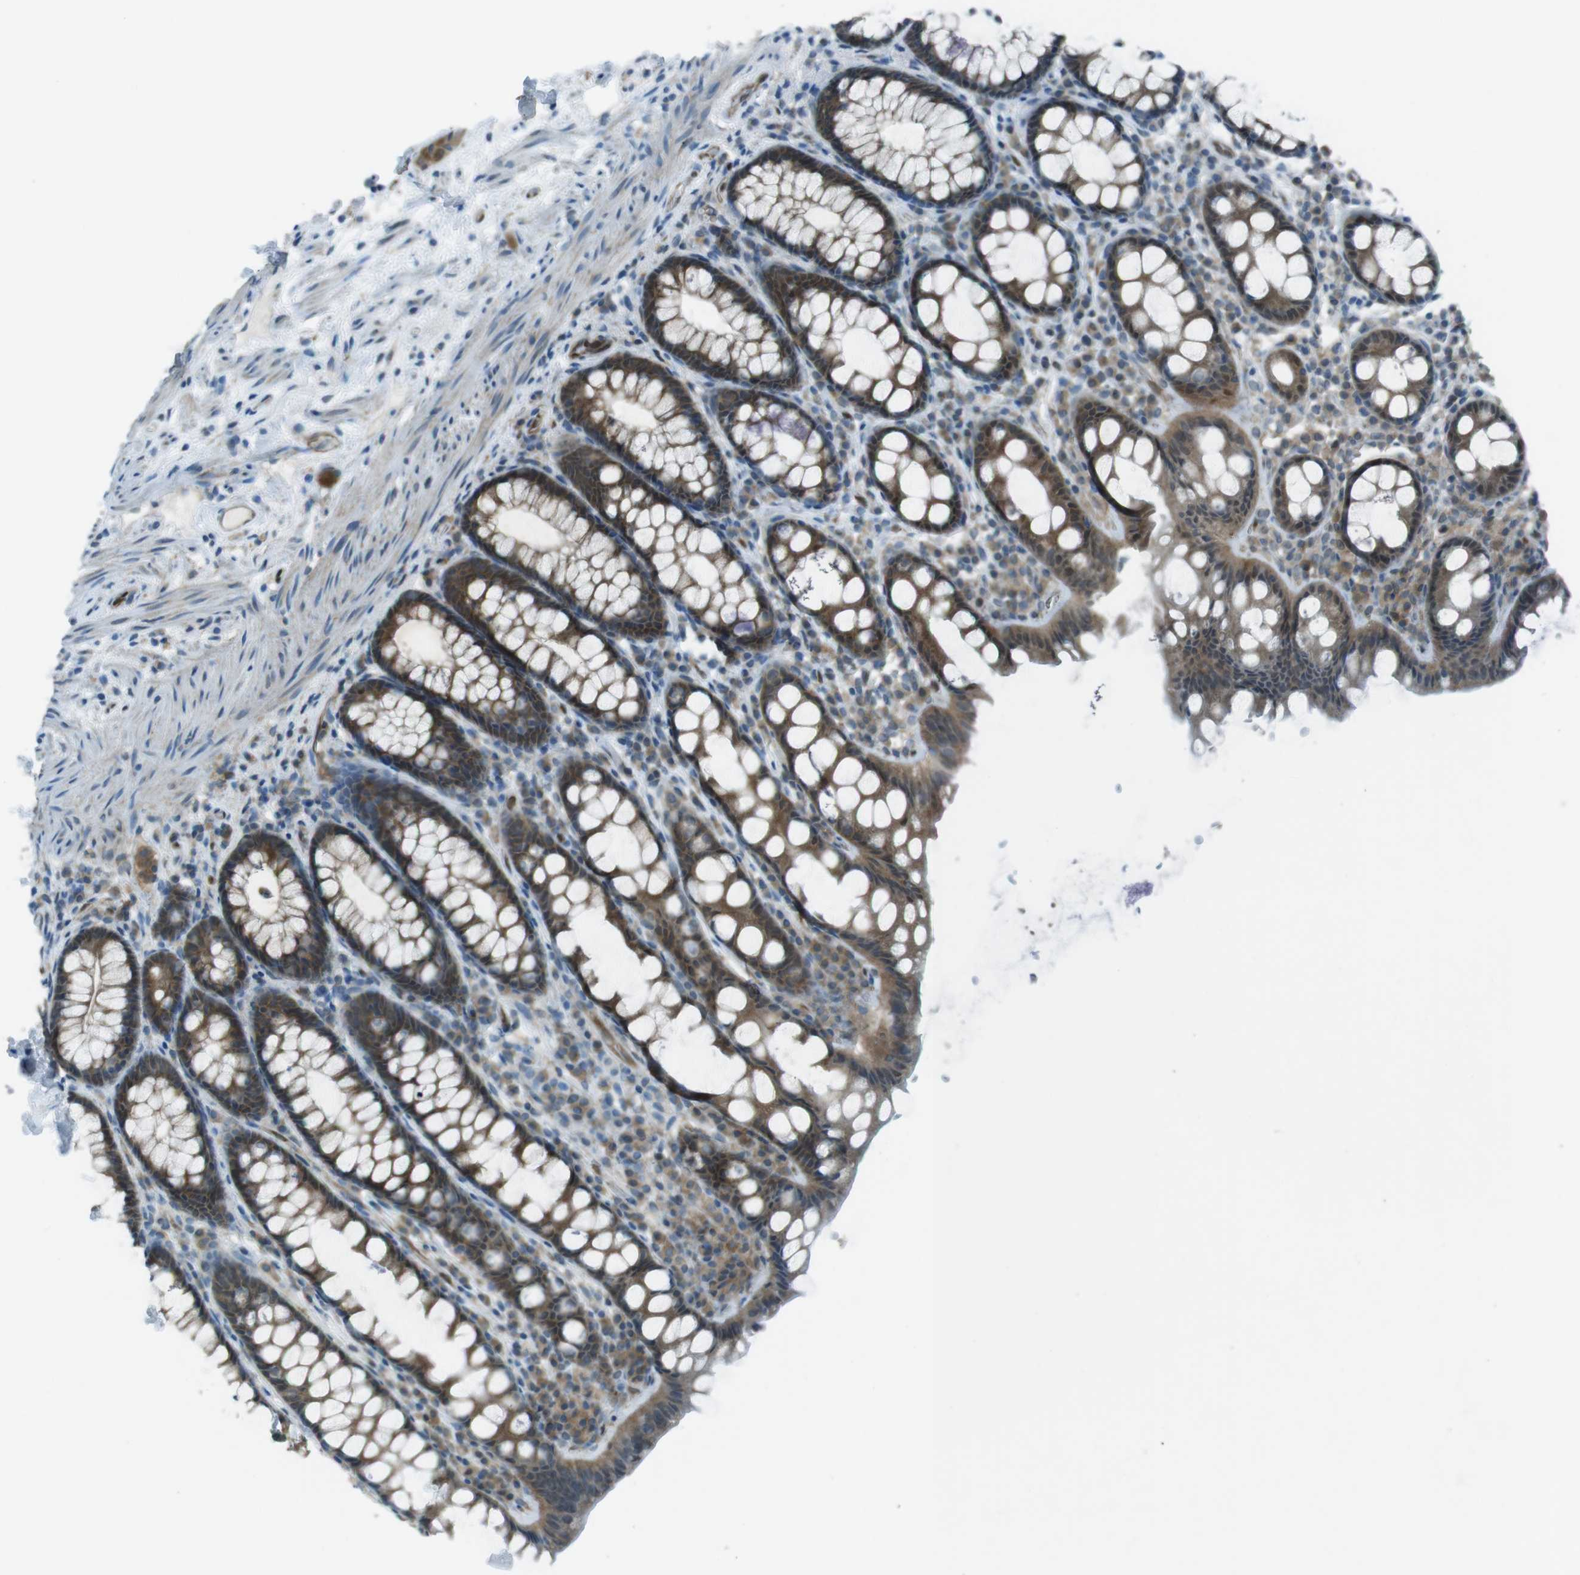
{"staining": {"intensity": "moderate", "quantity": ">75%", "location": "cytoplasmic/membranous"}, "tissue": "rectum", "cell_type": "Glandular cells", "image_type": "normal", "snomed": [{"axis": "morphology", "description": "Normal tissue, NOS"}, {"axis": "topography", "description": "Rectum"}], "caption": "Protein staining displays moderate cytoplasmic/membranous positivity in approximately >75% of glandular cells in normal rectum. Ihc stains the protein of interest in brown and the nuclei are stained blue.", "gene": "MFAP3", "patient": {"sex": "male", "age": 92}}